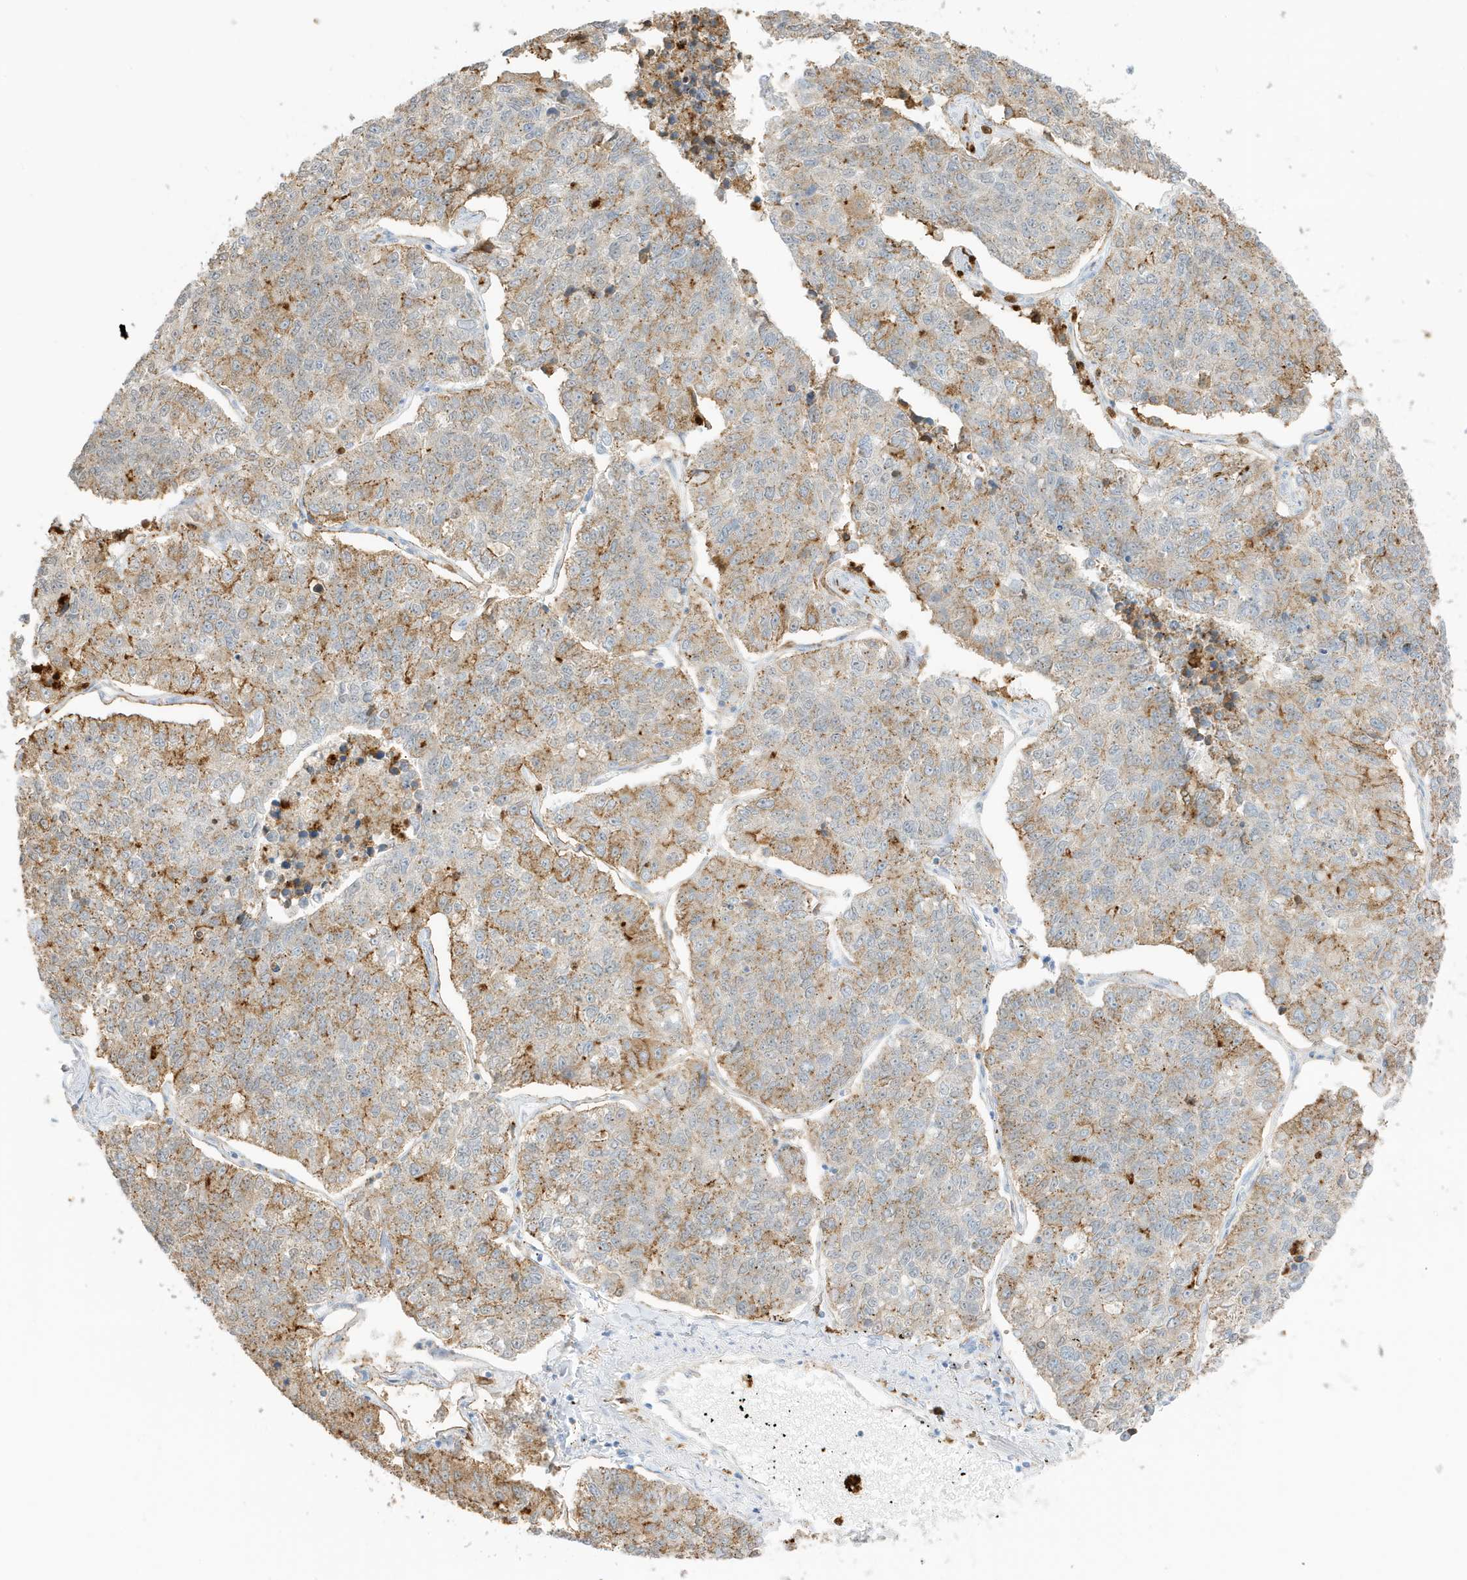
{"staining": {"intensity": "moderate", "quantity": "25%-75%", "location": "cytoplasmic/membranous"}, "tissue": "lung cancer", "cell_type": "Tumor cells", "image_type": "cancer", "snomed": [{"axis": "morphology", "description": "Adenocarcinoma, NOS"}, {"axis": "topography", "description": "Lung"}], "caption": "Lung cancer tissue exhibits moderate cytoplasmic/membranous staining in about 25%-75% of tumor cells", "gene": "GCA", "patient": {"sex": "male", "age": 49}}